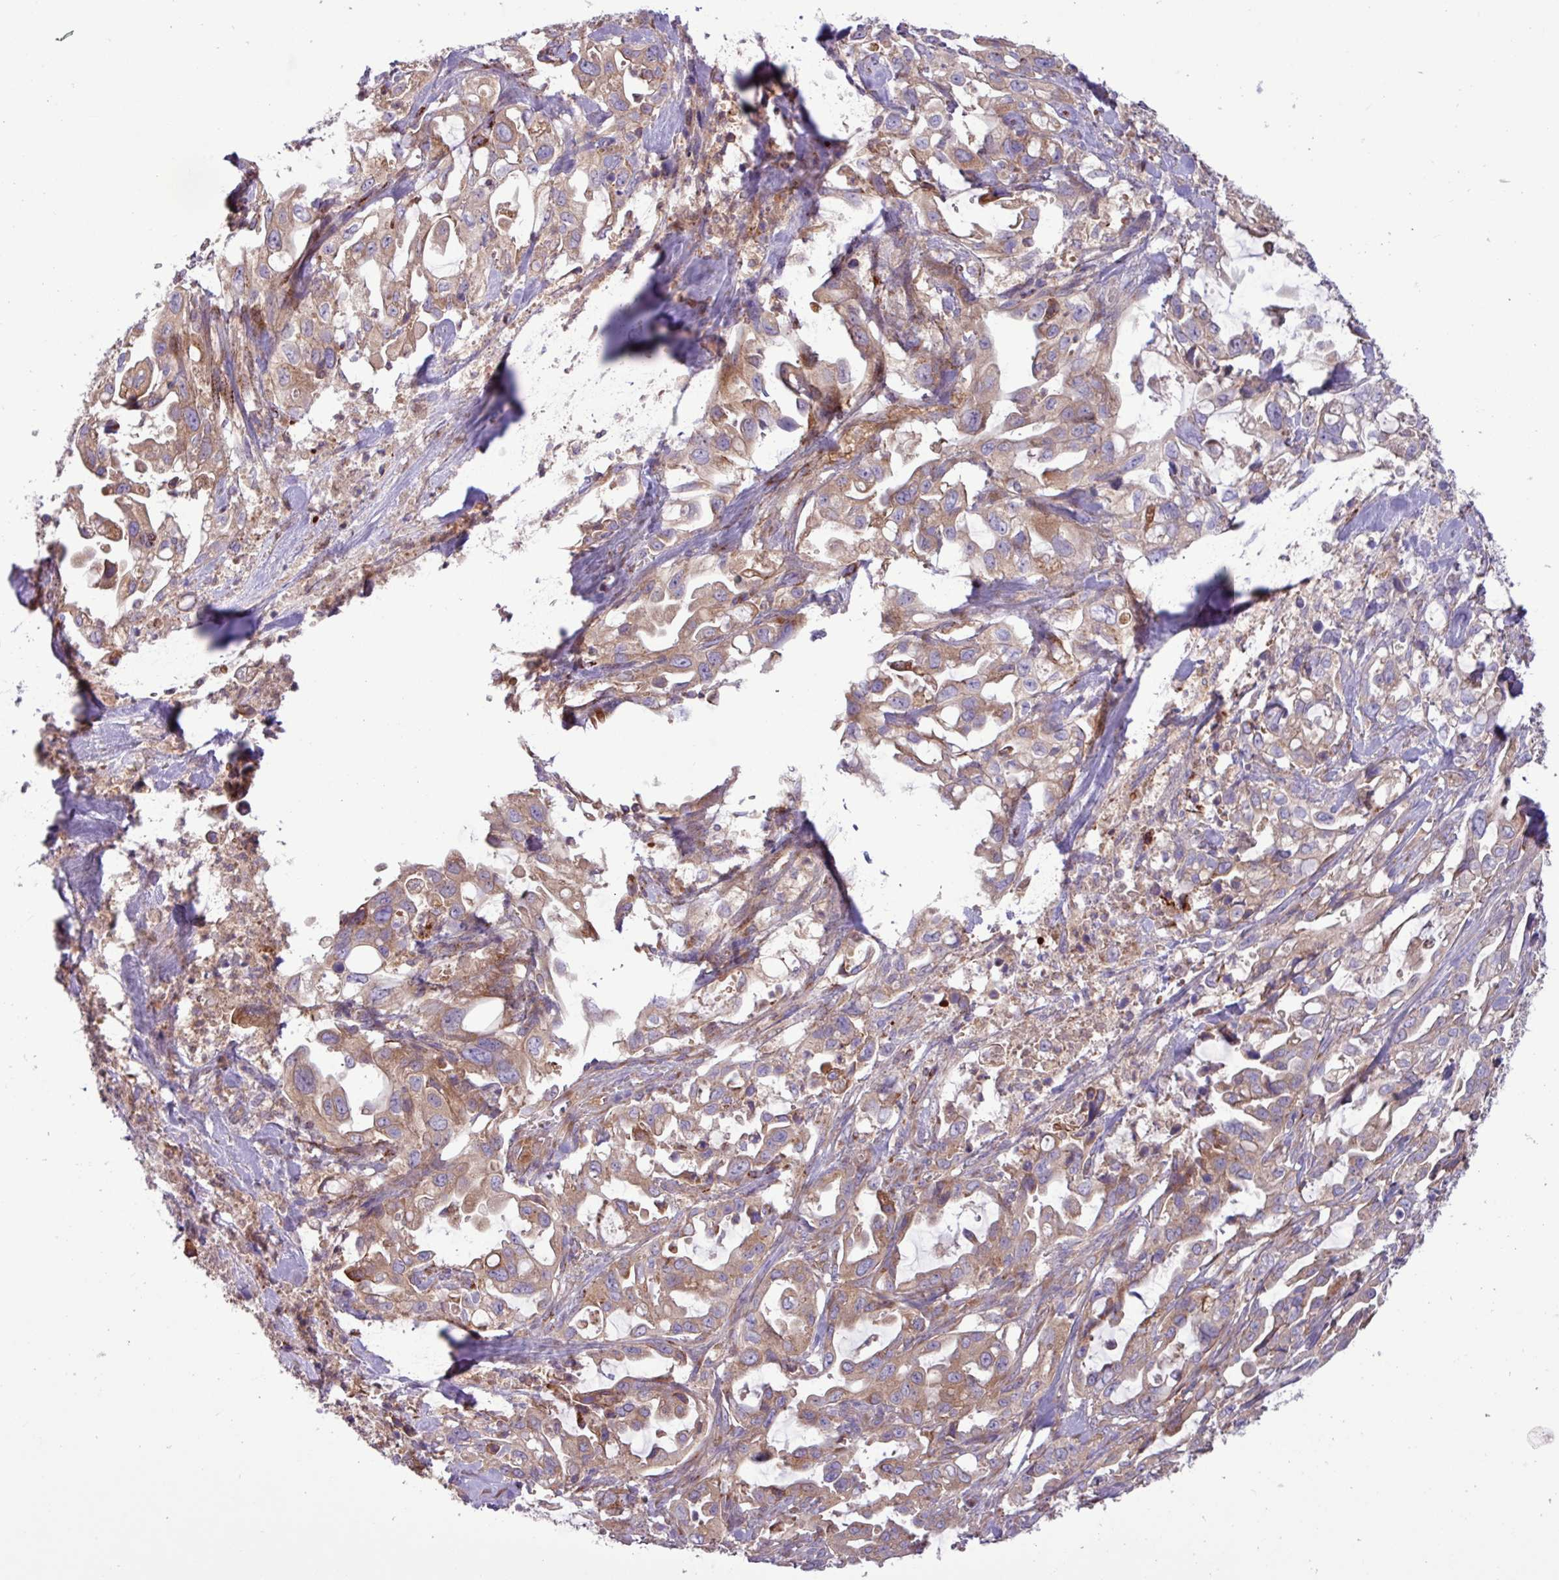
{"staining": {"intensity": "moderate", "quantity": "25%-75%", "location": "cytoplasmic/membranous"}, "tissue": "pancreatic cancer", "cell_type": "Tumor cells", "image_type": "cancer", "snomed": [{"axis": "morphology", "description": "Adenocarcinoma, NOS"}, {"axis": "topography", "description": "Pancreas"}], "caption": "Approximately 25%-75% of tumor cells in pancreatic cancer (adenocarcinoma) exhibit moderate cytoplasmic/membranous protein positivity as visualized by brown immunohistochemical staining.", "gene": "RAB19", "patient": {"sex": "female", "age": 61}}